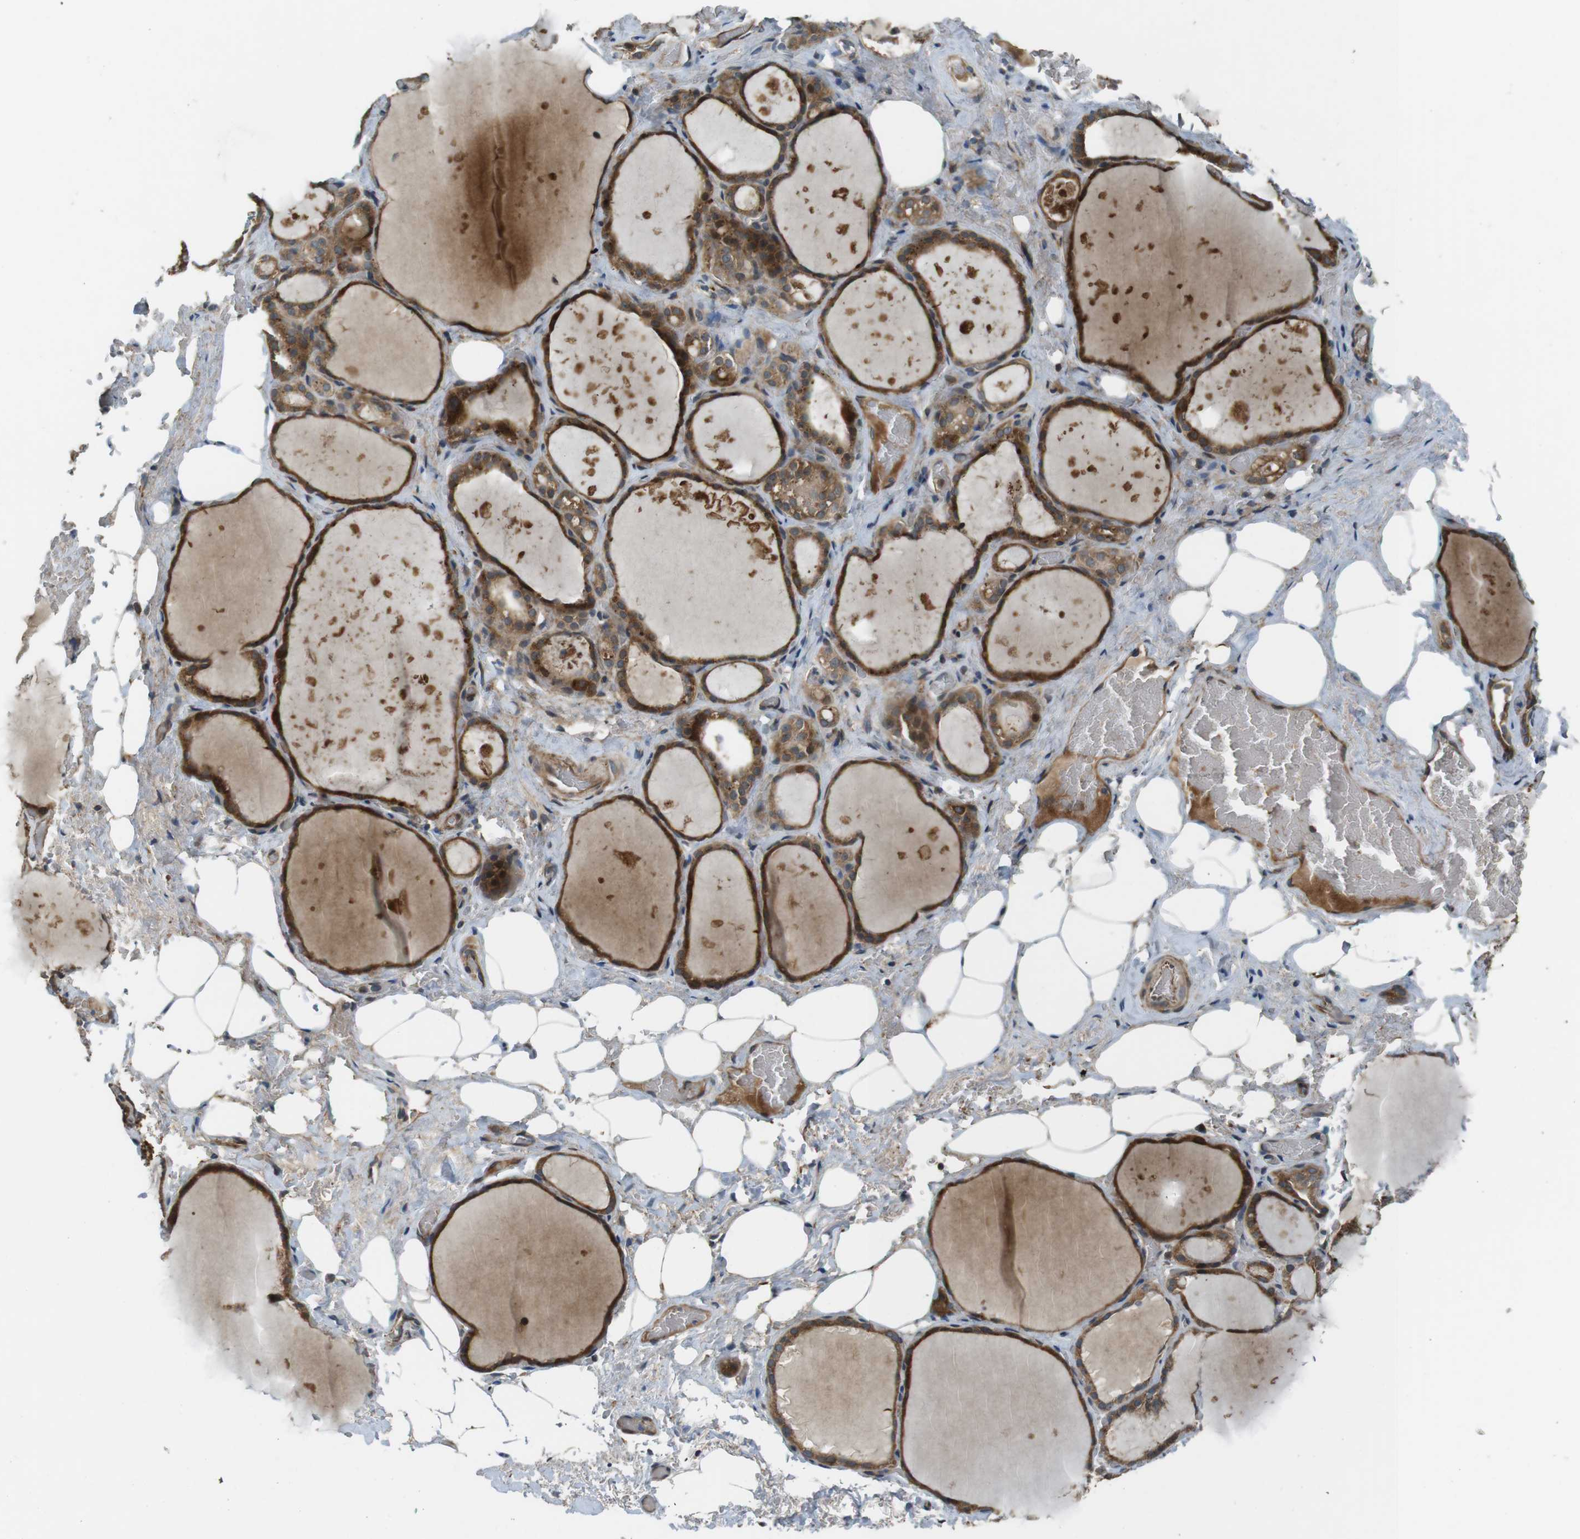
{"staining": {"intensity": "moderate", "quantity": ">75%", "location": "cytoplasmic/membranous"}, "tissue": "thyroid gland", "cell_type": "Glandular cells", "image_type": "normal", "snomed": [{"axis": "morphology", "description": "Normal tissue, NOS"}, {"axis": "topography", "description": "Thyroid gland"}], "caption": "Protein positivity by immunohistochemistry (IHC) shows moderate cytoplasmic/membranous expression in approximately >75% of glandular cells in unremarkable thyroid gland. The protein of interest is stained brown, and the nuclei are stained in blue (DAB IHC with brightfield microscopy, high magnification).", "gene": "IFFO2", "patient": {"sex": "male", "age": 61}}